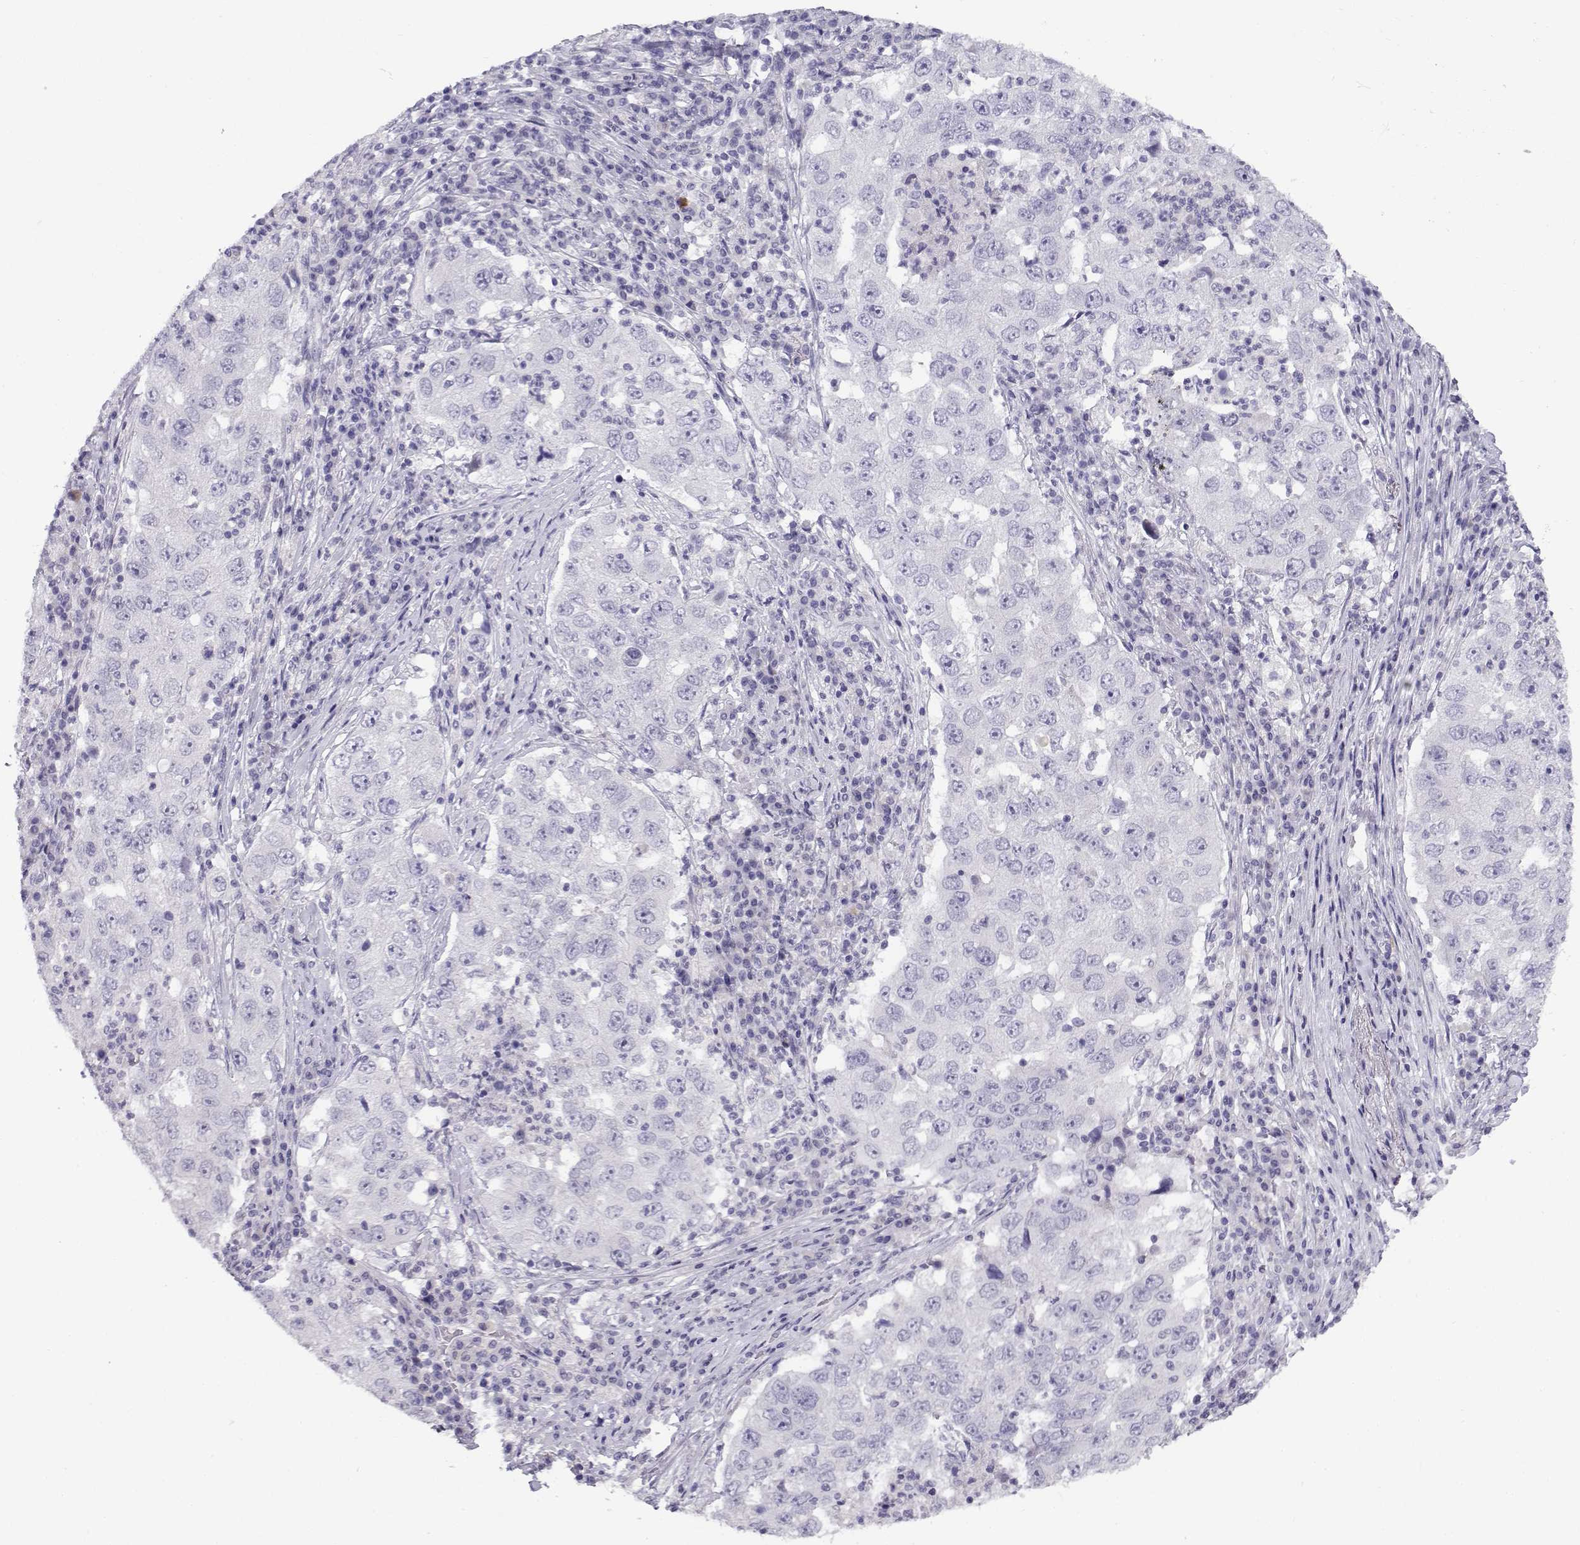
{"staining": {"intensity": "negative", "quantity": "none", "location": "none"}, "tissue": "lung cancer", "cell_type": "Tumor cells", "image_type": "cancer", "snomed": [{"axis": "morphology", "description": "Adenocarcinoma, NOS"}, {"axis": "topography", "description": "Lung"}], "caption": "The histopathology image demonstrates no staining of tumor cells in lung adenocarcinoma.", "gene": "FAM166A", "patient": {"sex": "male", "age": 73}}